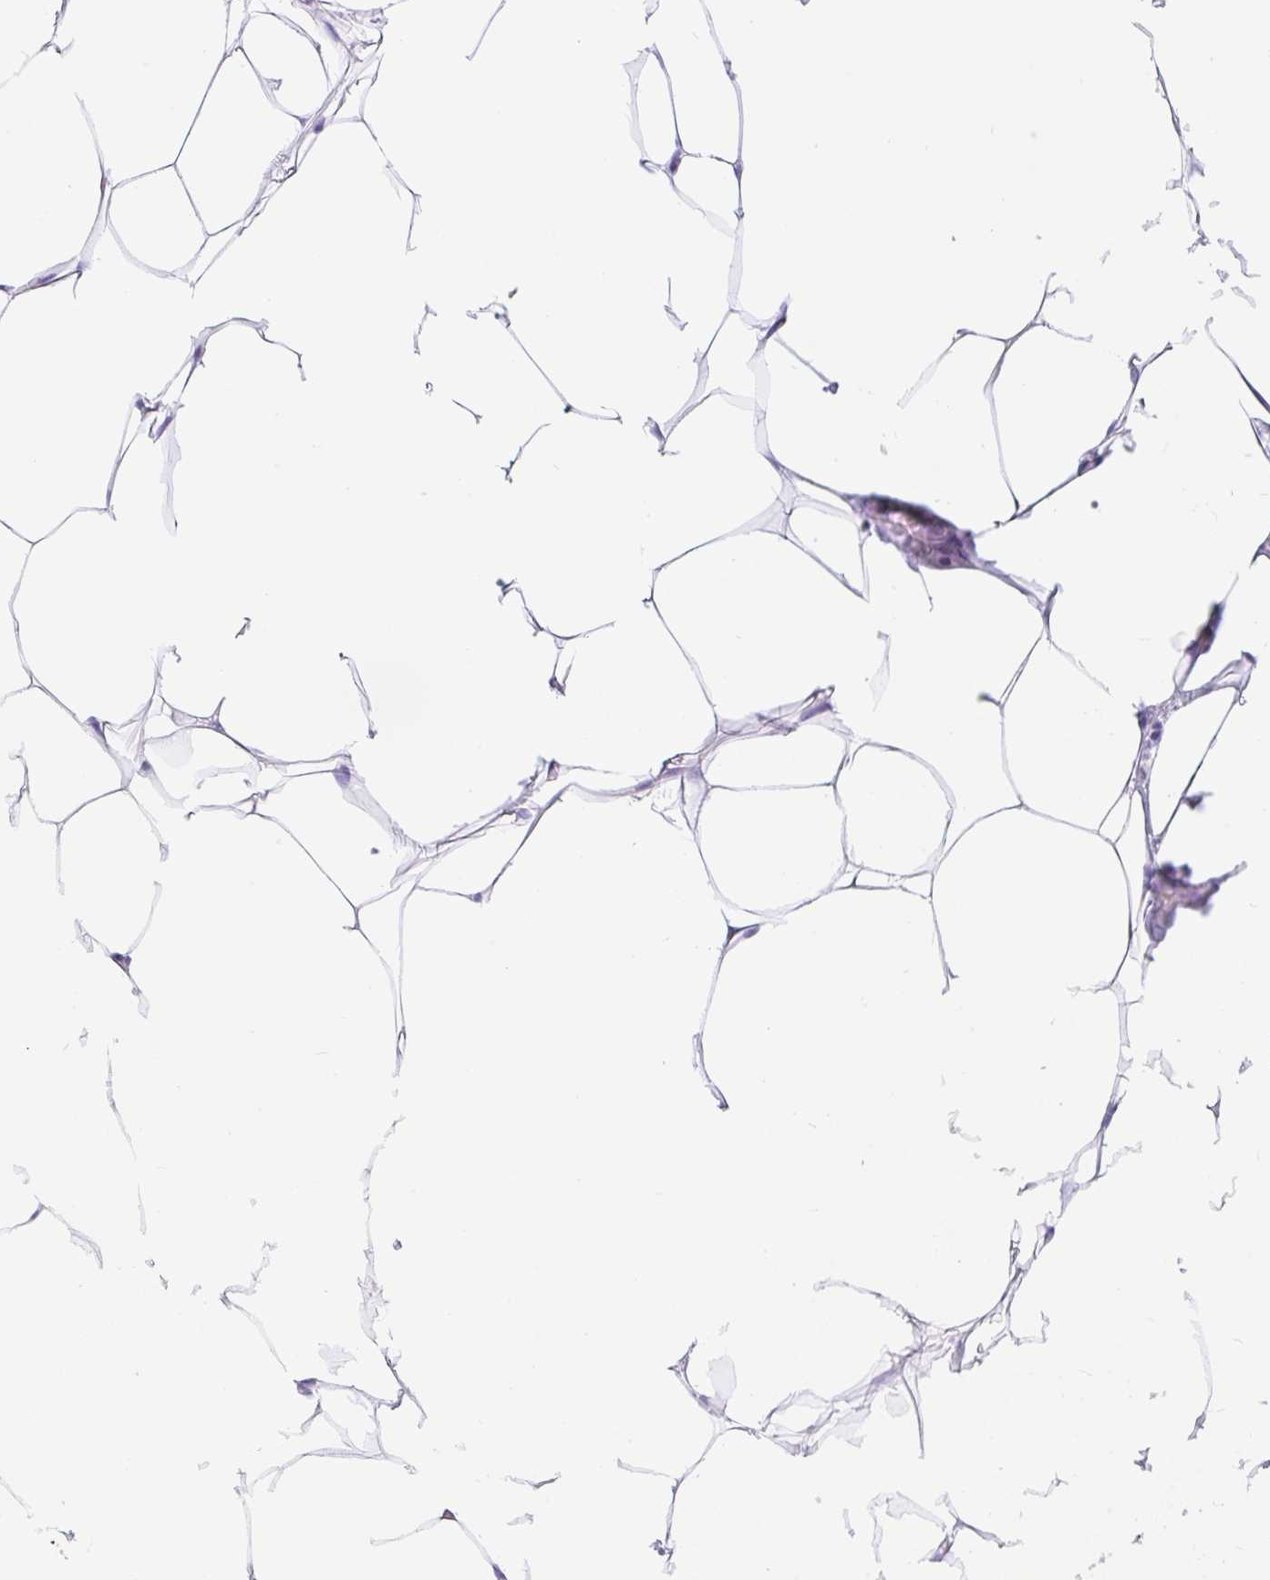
{"staining": {"intensity": "negative", "quantity": "none", "location": "none"}, "tissue": "breast", "cell_type": "Adipocytes", "image_type": "normal", "snomed": [{"axis": "morphology", "description": "Normal tissue, NOS"}, {"axis": "topography", "description": "Breast"}], "caption": "Breast was stained to show a protein in brown. There is no significant staining in adipocytes. (DAB immunohistochemistry (IHC) visualized using brightfield microscopy, high magnification).", "gene": "PAX8", "patient": {"sex": "female", "age": 27}}